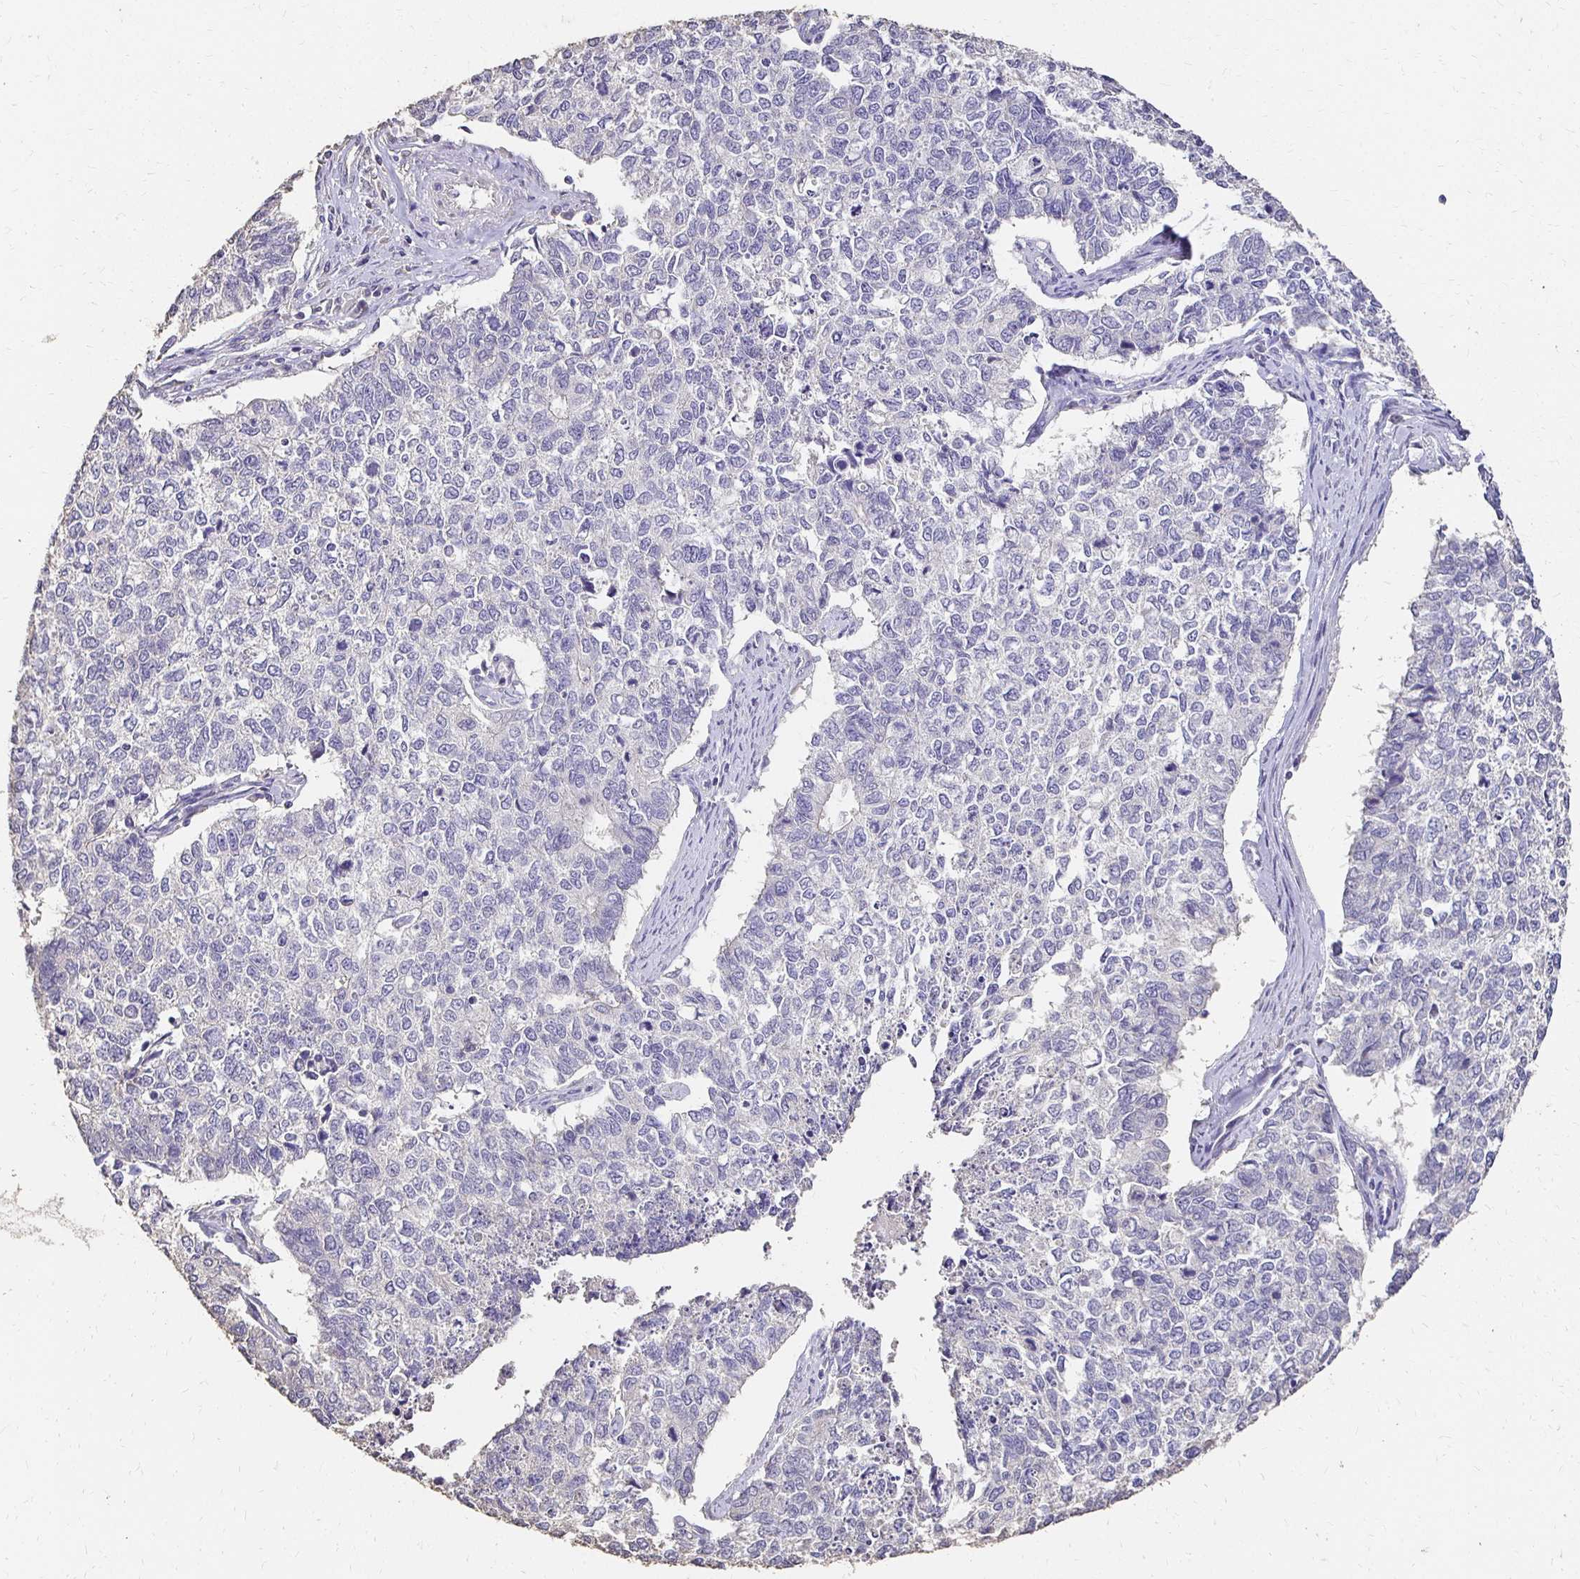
{"staining": {"intensity": "negative", "quantity": "none", "location": "none"}, "tissue": "cervical cancer", "cell_type": "Tumor cells", "image_type": "cancer", "snomed": [{"axis": "morphology", "description": "Adenocarcinoma, NOS"}, {"axis": "topography", "description": "Cervix"}], "caption": "This histopathology image is of adenocarcinoma (cervical) stained with immunohistochemistry (IHC) to label a protein in brown with the nuclei are counter-stained blue. There is no staining in tumor cells.", "gene": "UGT1A6", "patient": {"sex": "female", "age": 63}}